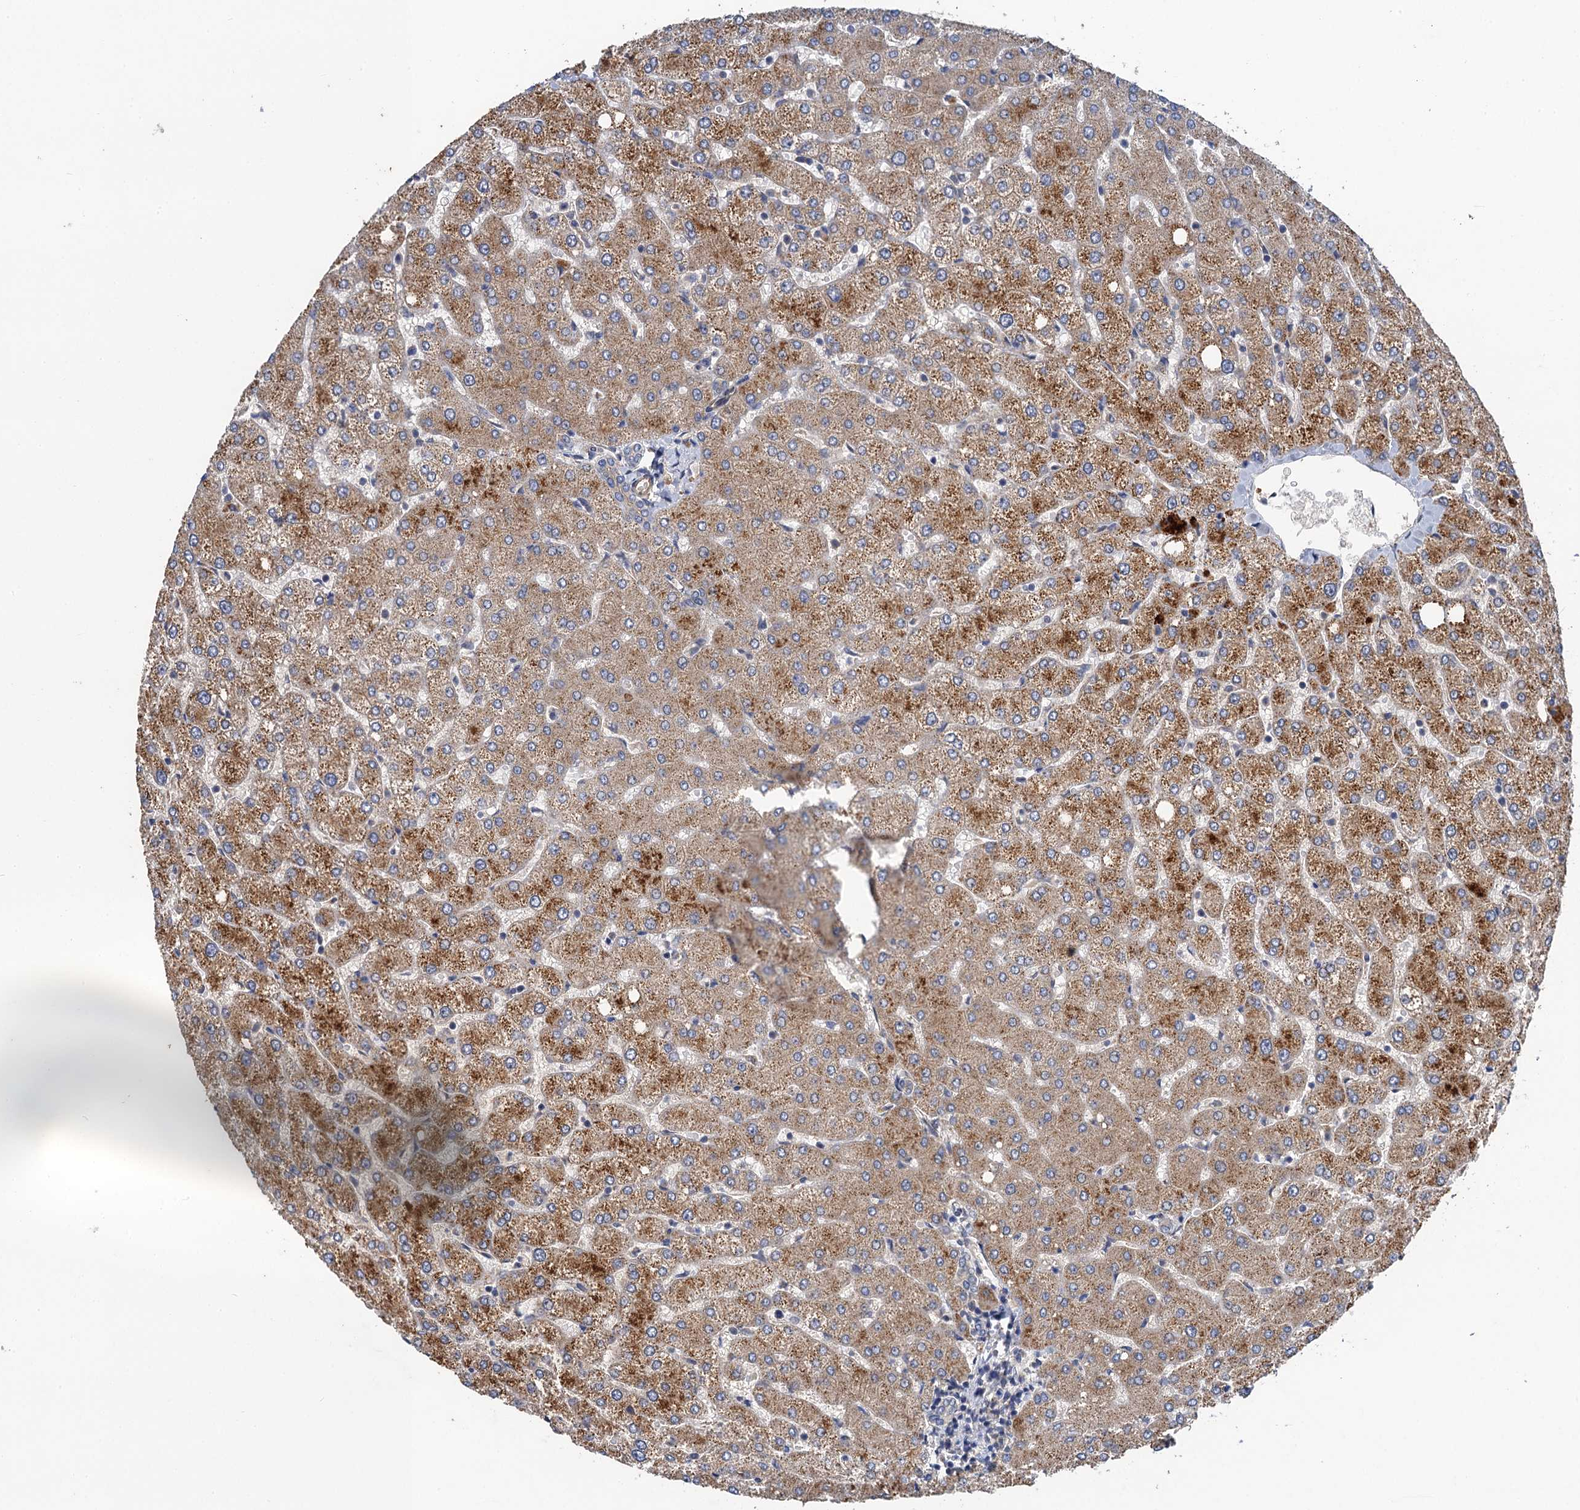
{"staining": {"intensity": "negative", "quantity": "none", "location": "none"}, "tissue": "liver", "cell_type": "Cholangiocytes", "image_type": "normal", "snomed": [{"axis": "morphology", "description": "Normal tissue, NOS"}, {"axis": "topography", "description": "Liver"}], "caption": "Immunohistochemical staining of unremarkable liver exhibits no significant positivity in cholangiocytes.", "gene": "PJA2", "patient": {"sex": "female", "age": 54}}